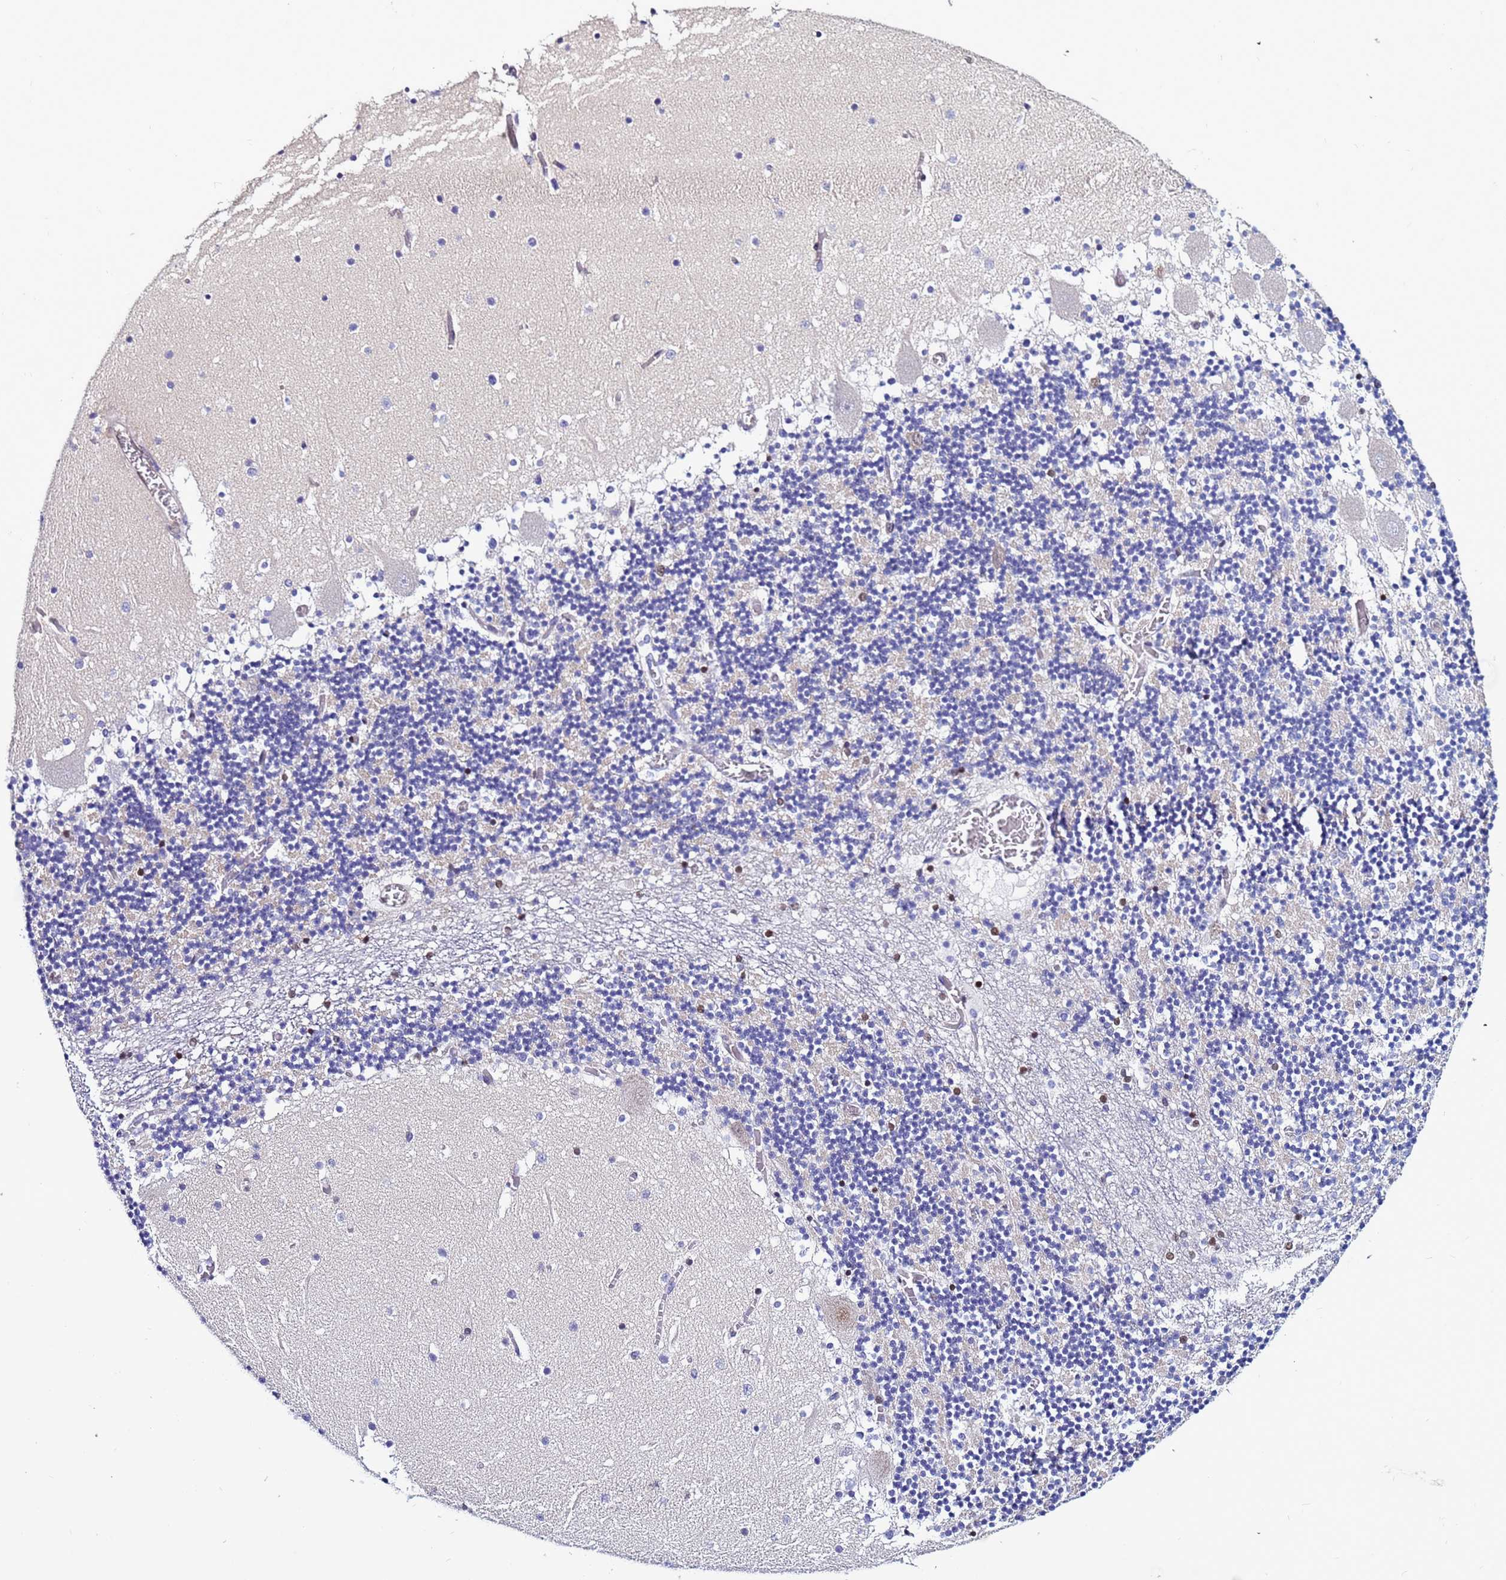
{"staining": {"intensity": "negative", "quantity": "none", "location": "none"}, "tissue": "cerebellum", "cell_type": "Cells in granular layer", "image_type": "normal", "snomed": [{"axis": "morphology", "description": "Normal tissue, NOS"}, {"axis": "topography", "description": "Cerebellum"}], "caption": "An immunohistochemistry image of benign cerebellum is shown. There is no staining in cells in granular layer of cerebellum. The staining was performed using DAB (3,3'-diaminobenzidine) to visualize the protein expression in brown, while the nuclei were stained in blue with hematoxylin (Magnification: 20x).", "gene": "TRIM37", "patient": {"sex": "female", "age": 28}}